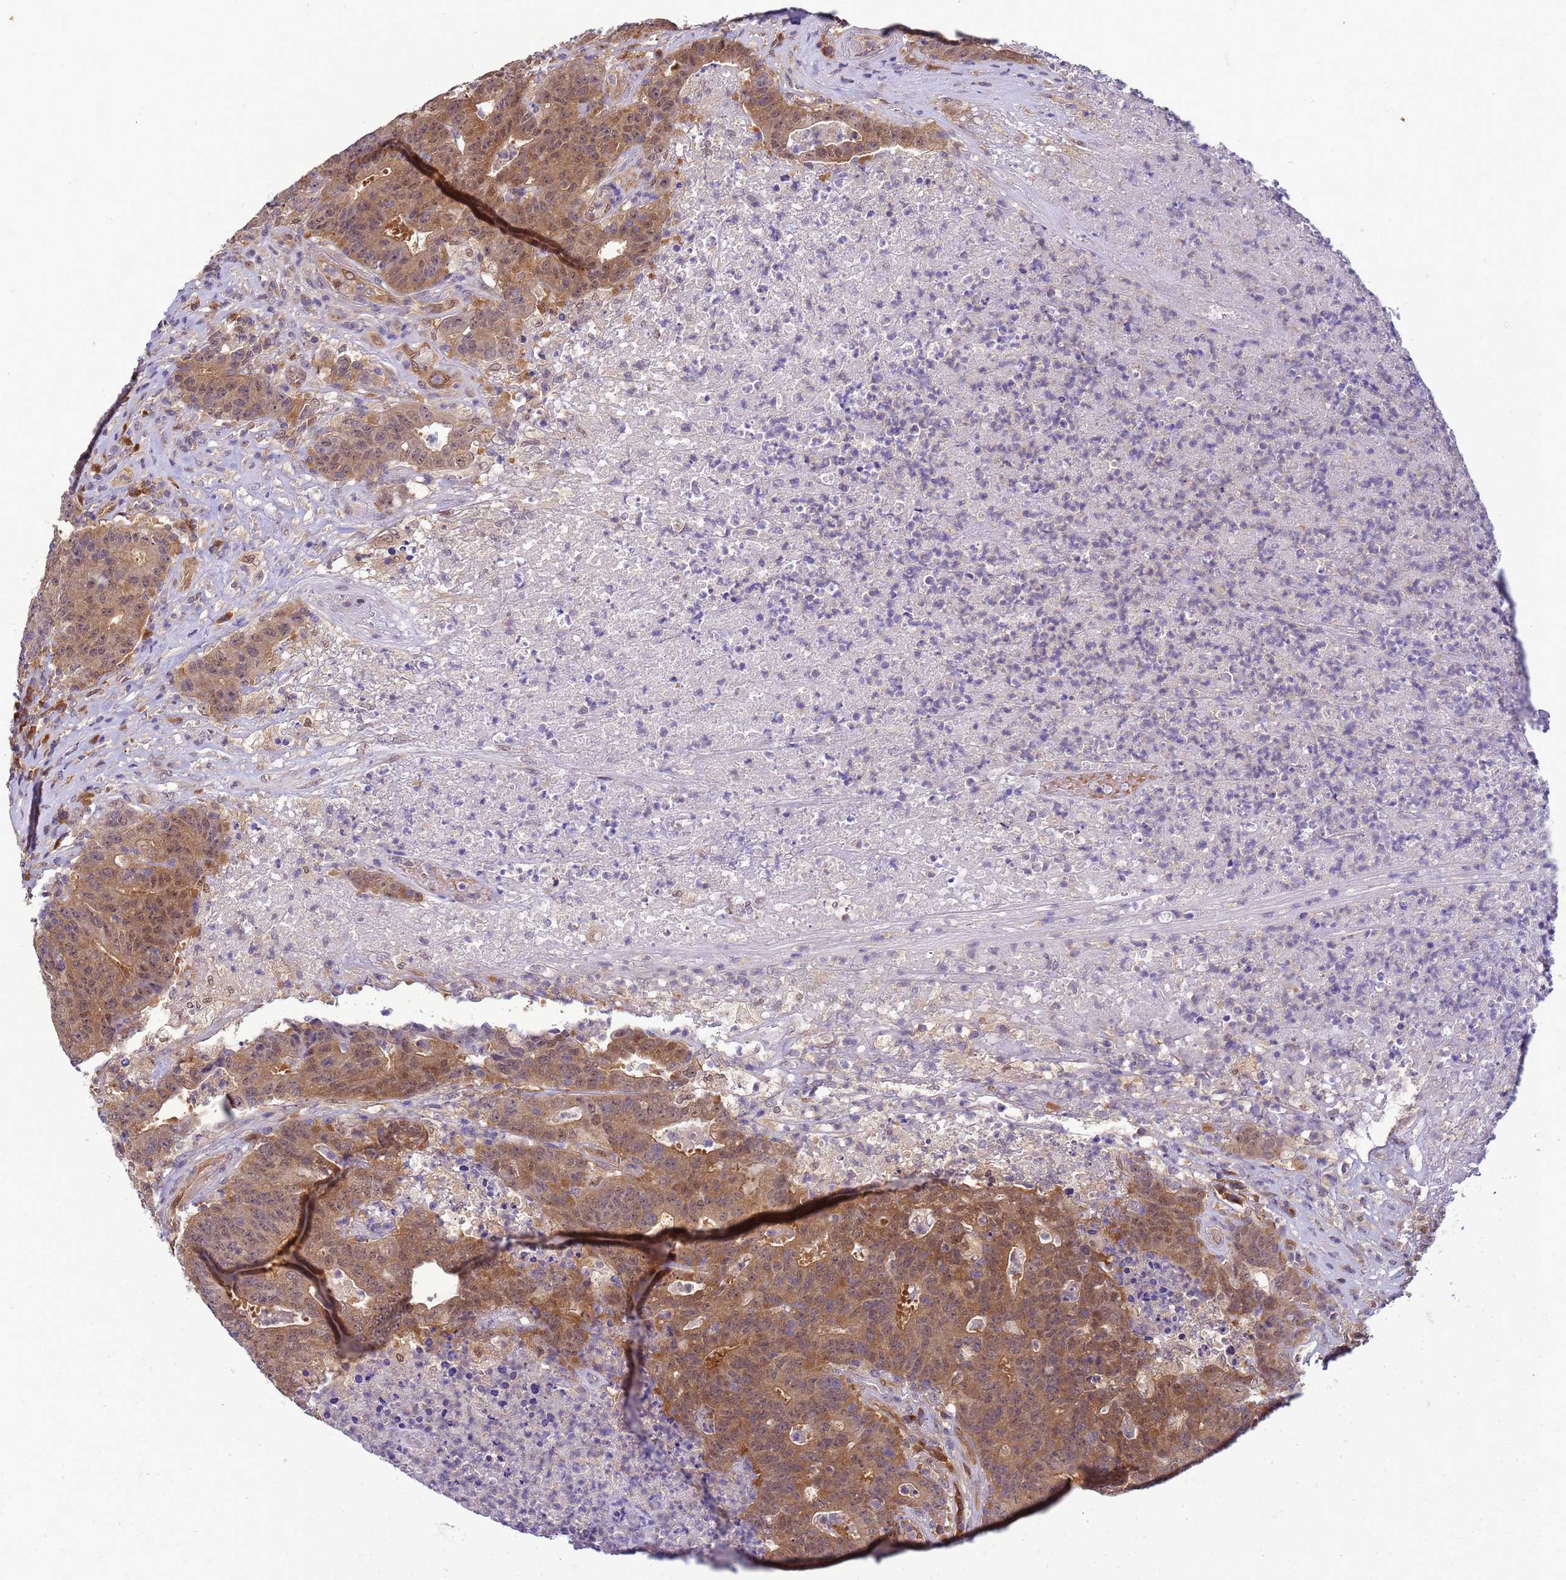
{"staining": {"intensity": "moderate", "quantity": ">75%", "location": "cytoplasmic/membranous"}, "tissue": "colorectal cancer", "cell_type": "Tumor cells", "image_type": "cancer", "snomed": [{"axis": "morphology", "description": "Adenocarcinoma, NOS"}, {"axis": "topography", "description": "Colon"}], "caption": "Immunohistochemistry (IHC) micrograph of neoplastic tissue: colorectal cancer stained using immunohistochemistry reveals medium levels of moderate protein expression localized specifically in the cytoplasmic/membranous of tumor cells, appearing as a cytoplasmic/membranous brown color.", "gene": "DDI2", "patient": {"sex": "female", "age": 75}}